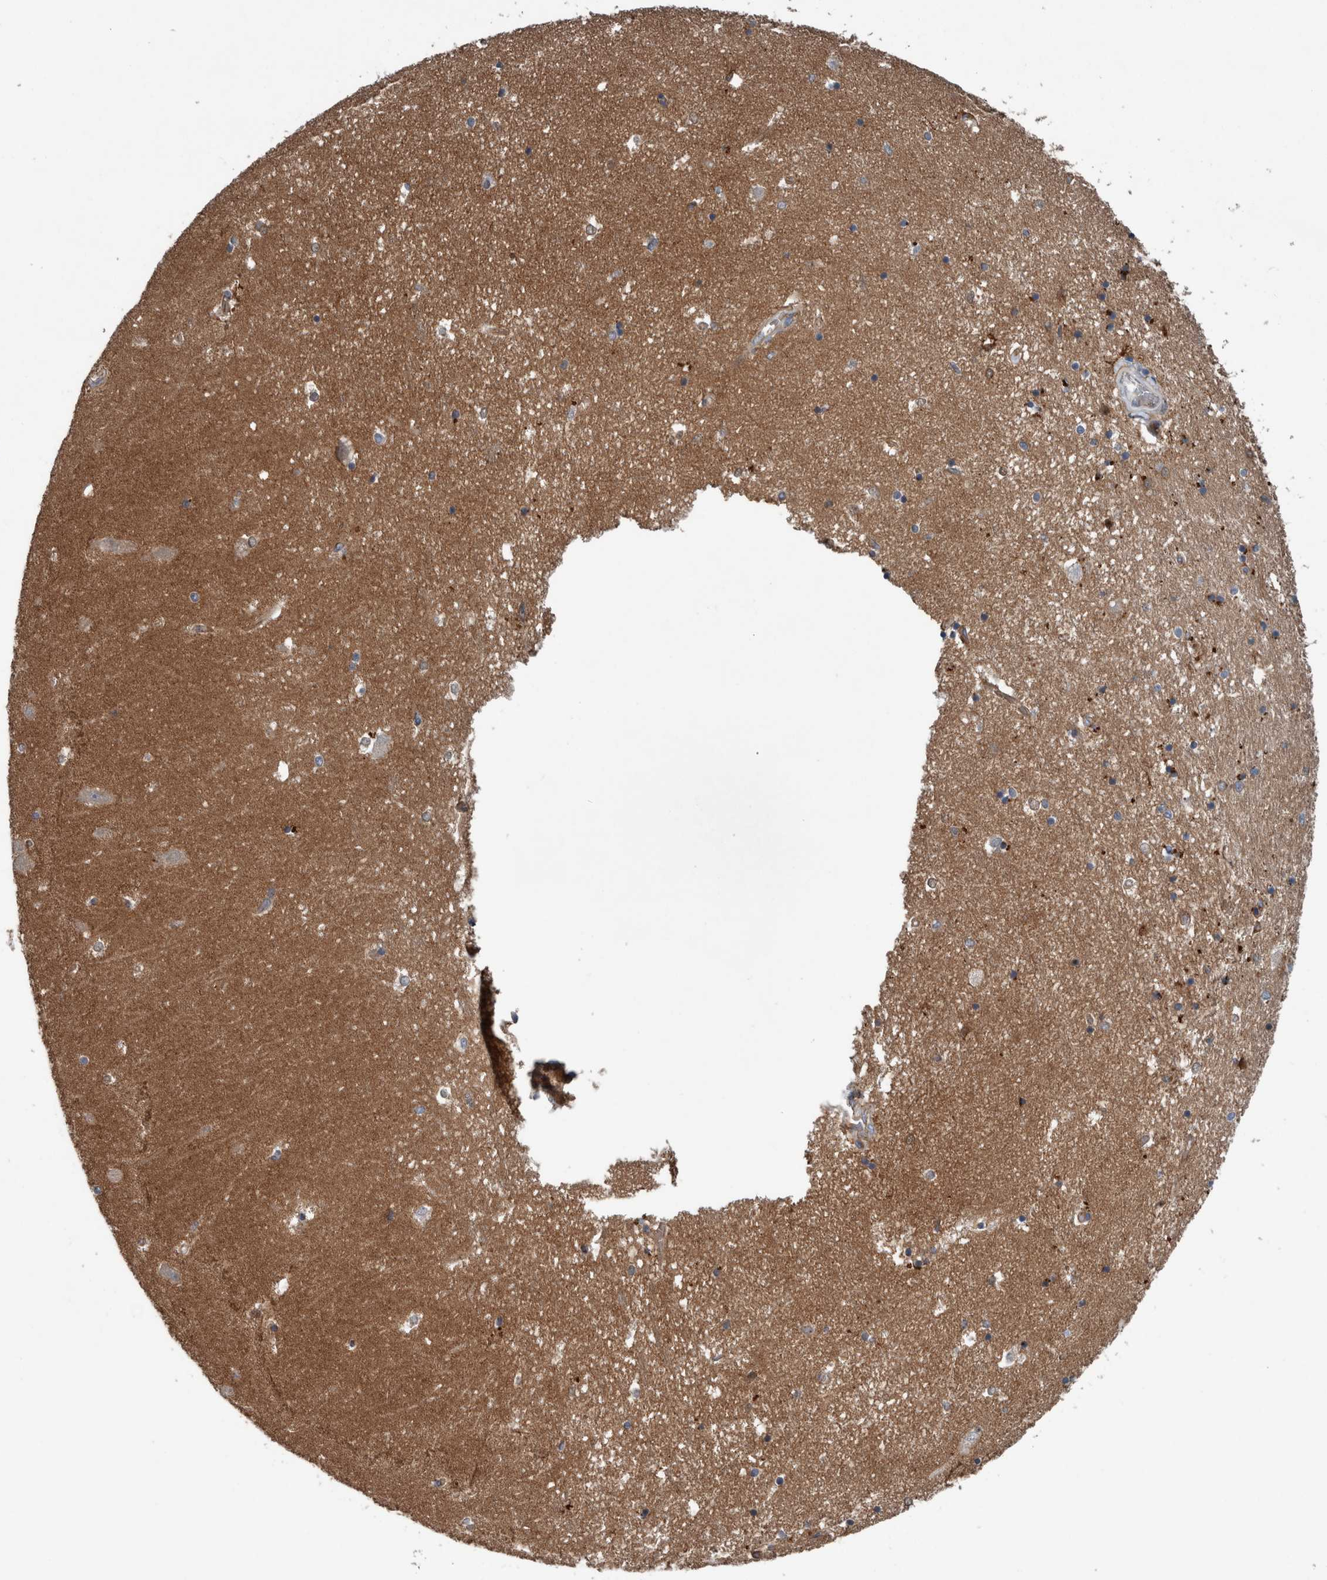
{"staining": {"intensity": "moderate", "quantity": ">75%", "location": "cytoplasmic/membranous"}, "tissue": "hippocampus", "cell_type": "Glial cells", "image_type": "normal", "snomed": [{"axis": "morphology", "description": "Normal tissue, NOS"}, {"axis": "topography", "description": "Hippocampus"}], "caption": "This image displays immunohistochemistry staining of unremarkable human hippocampus, with medium moderate cytoplasmic/membranous expression in about >75% of glial cells.", "gene": "GLT8D2", "patient": {"sex": "male", "age": 45}}